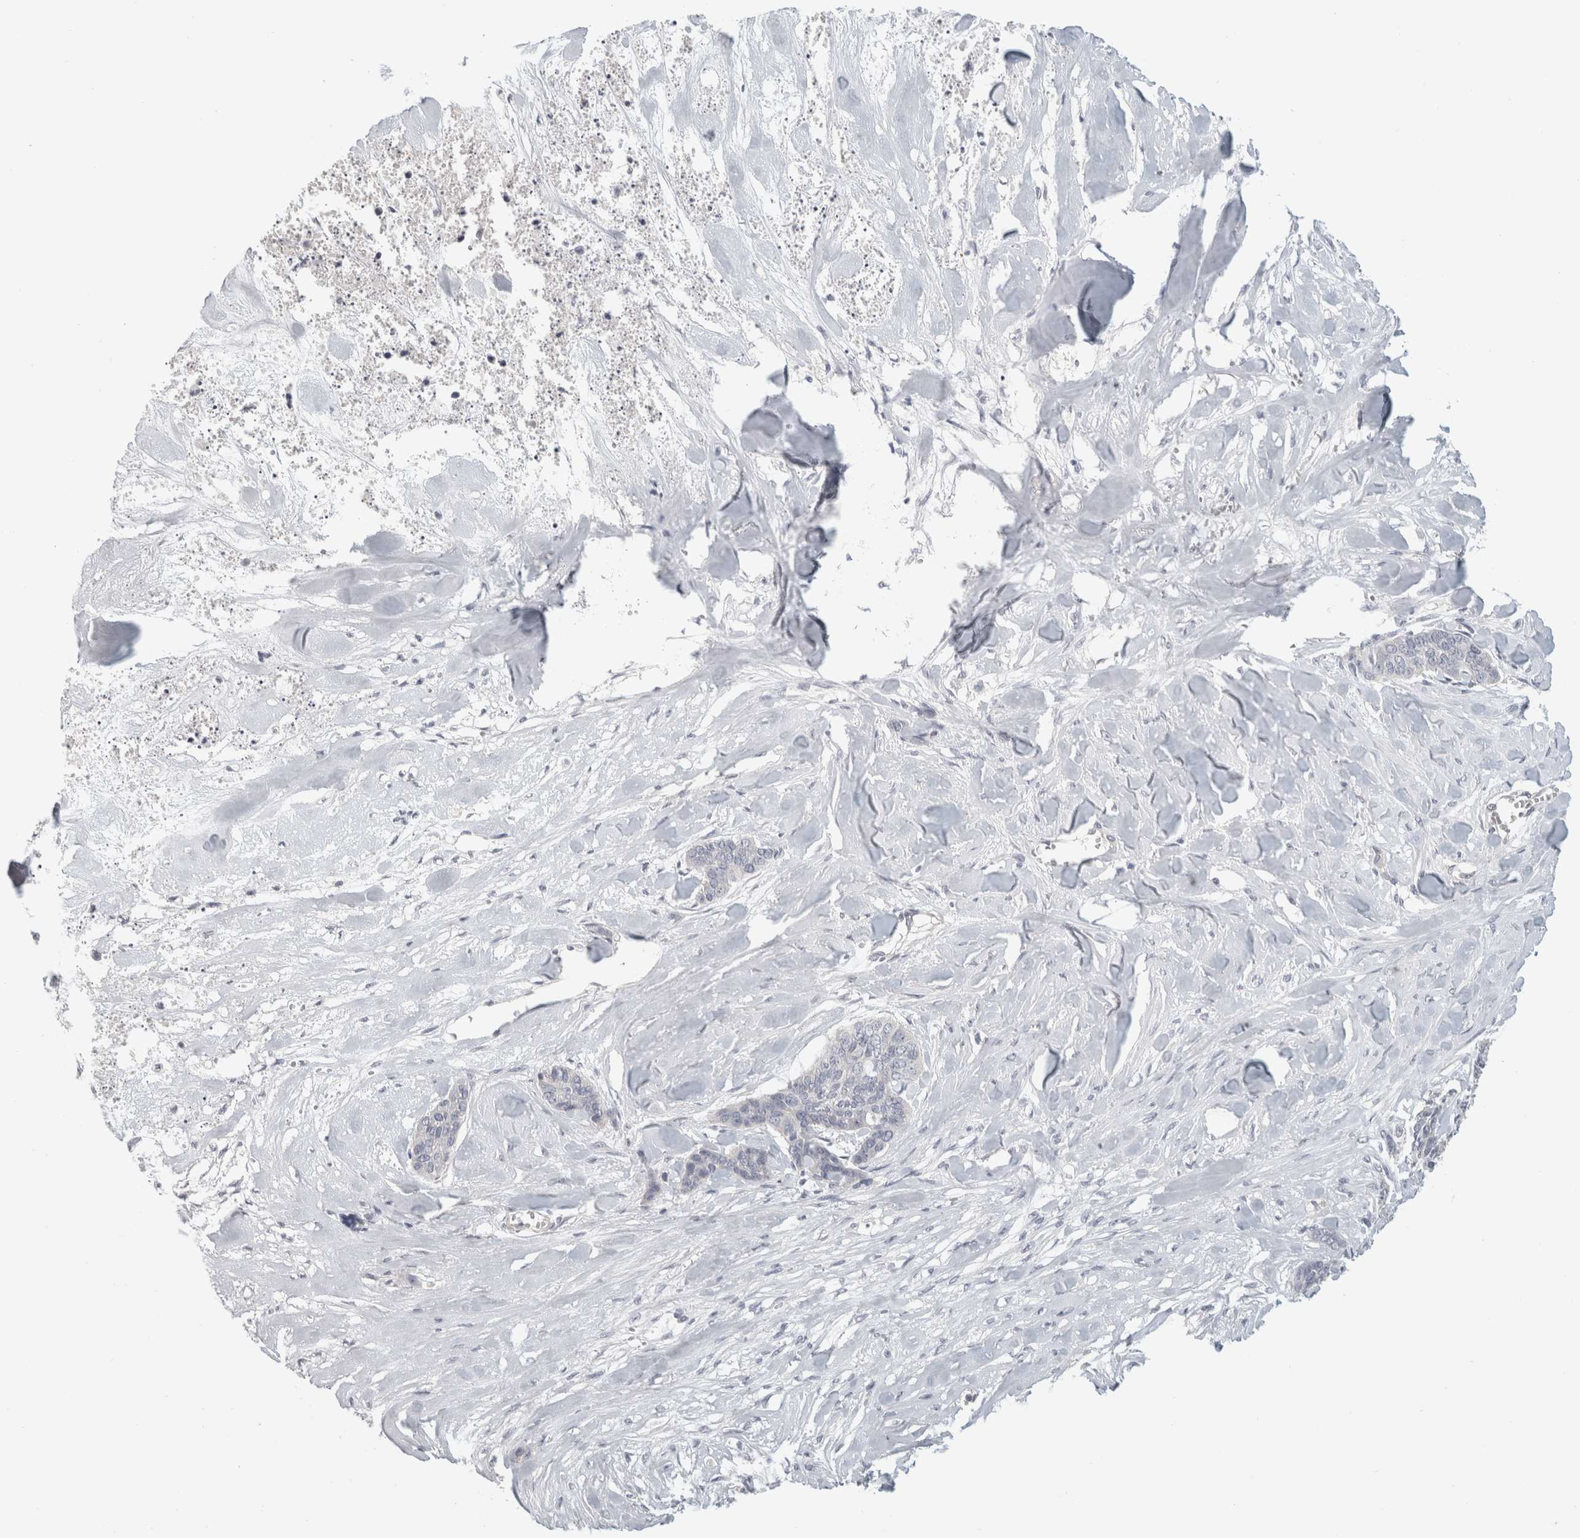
{"staining": {"intensity": "negative", "quantity": "none", "location": "none"}, "tissue": "skin cancer", "cell_type": "Tumor cells", "image_type": "cancer", "snomed": [{"axis": "morphology", "description": "Basal cell carcinoma"}, {"axis": "topography", "description": "Skin"}], "caption": "High magnification brightfield microscopy of skin cancer (basal cell carcinoma) stained with DAB (3,3'-diaminobenzidine) (brown) and counterstained with hematoxylin (blue): tumor cells show no significant staining.", "gene": "FBLIM1", "patient": {"sex": "female", "age": 64}}